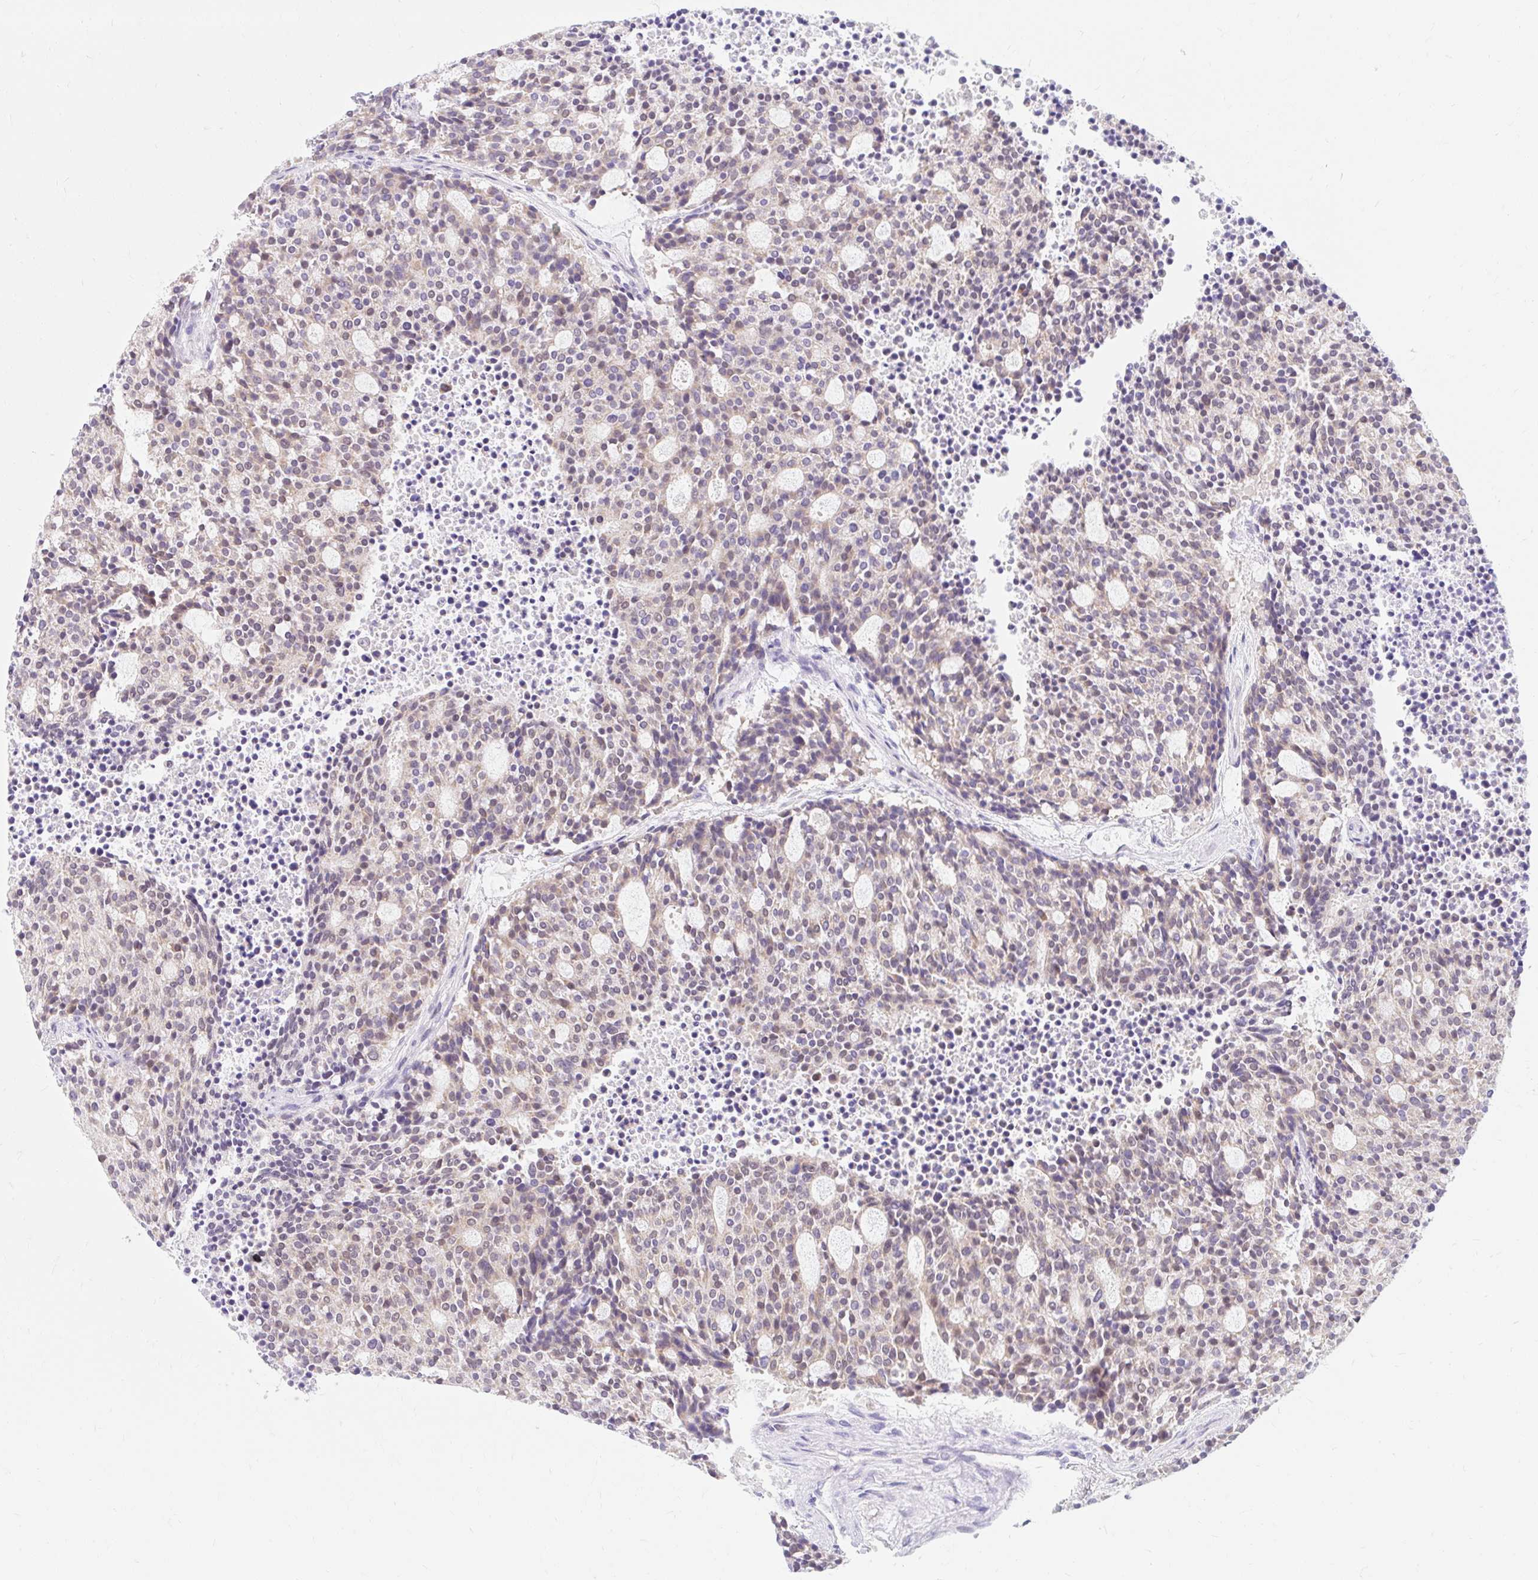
{"staining": {"intensity": "weak", "quantity": "<25%", "location": "cytoplasmic/membranous,nuclear"}, "tissue": "carcinoid", "cell_type": "Tumor cells", "image_type": "cancer", "snomed": [{"axis": "morphology", "description": "Carcinoid, malignant, NOS"}, {"axis": "topography", "description": "Pancreas"}], "caption": "Photomicrograph shows no significant protein positivity in tumor cells of malignant carcinoid.", "gene": "ITPK1", "patient": {"sex": "female", "age": 54}}